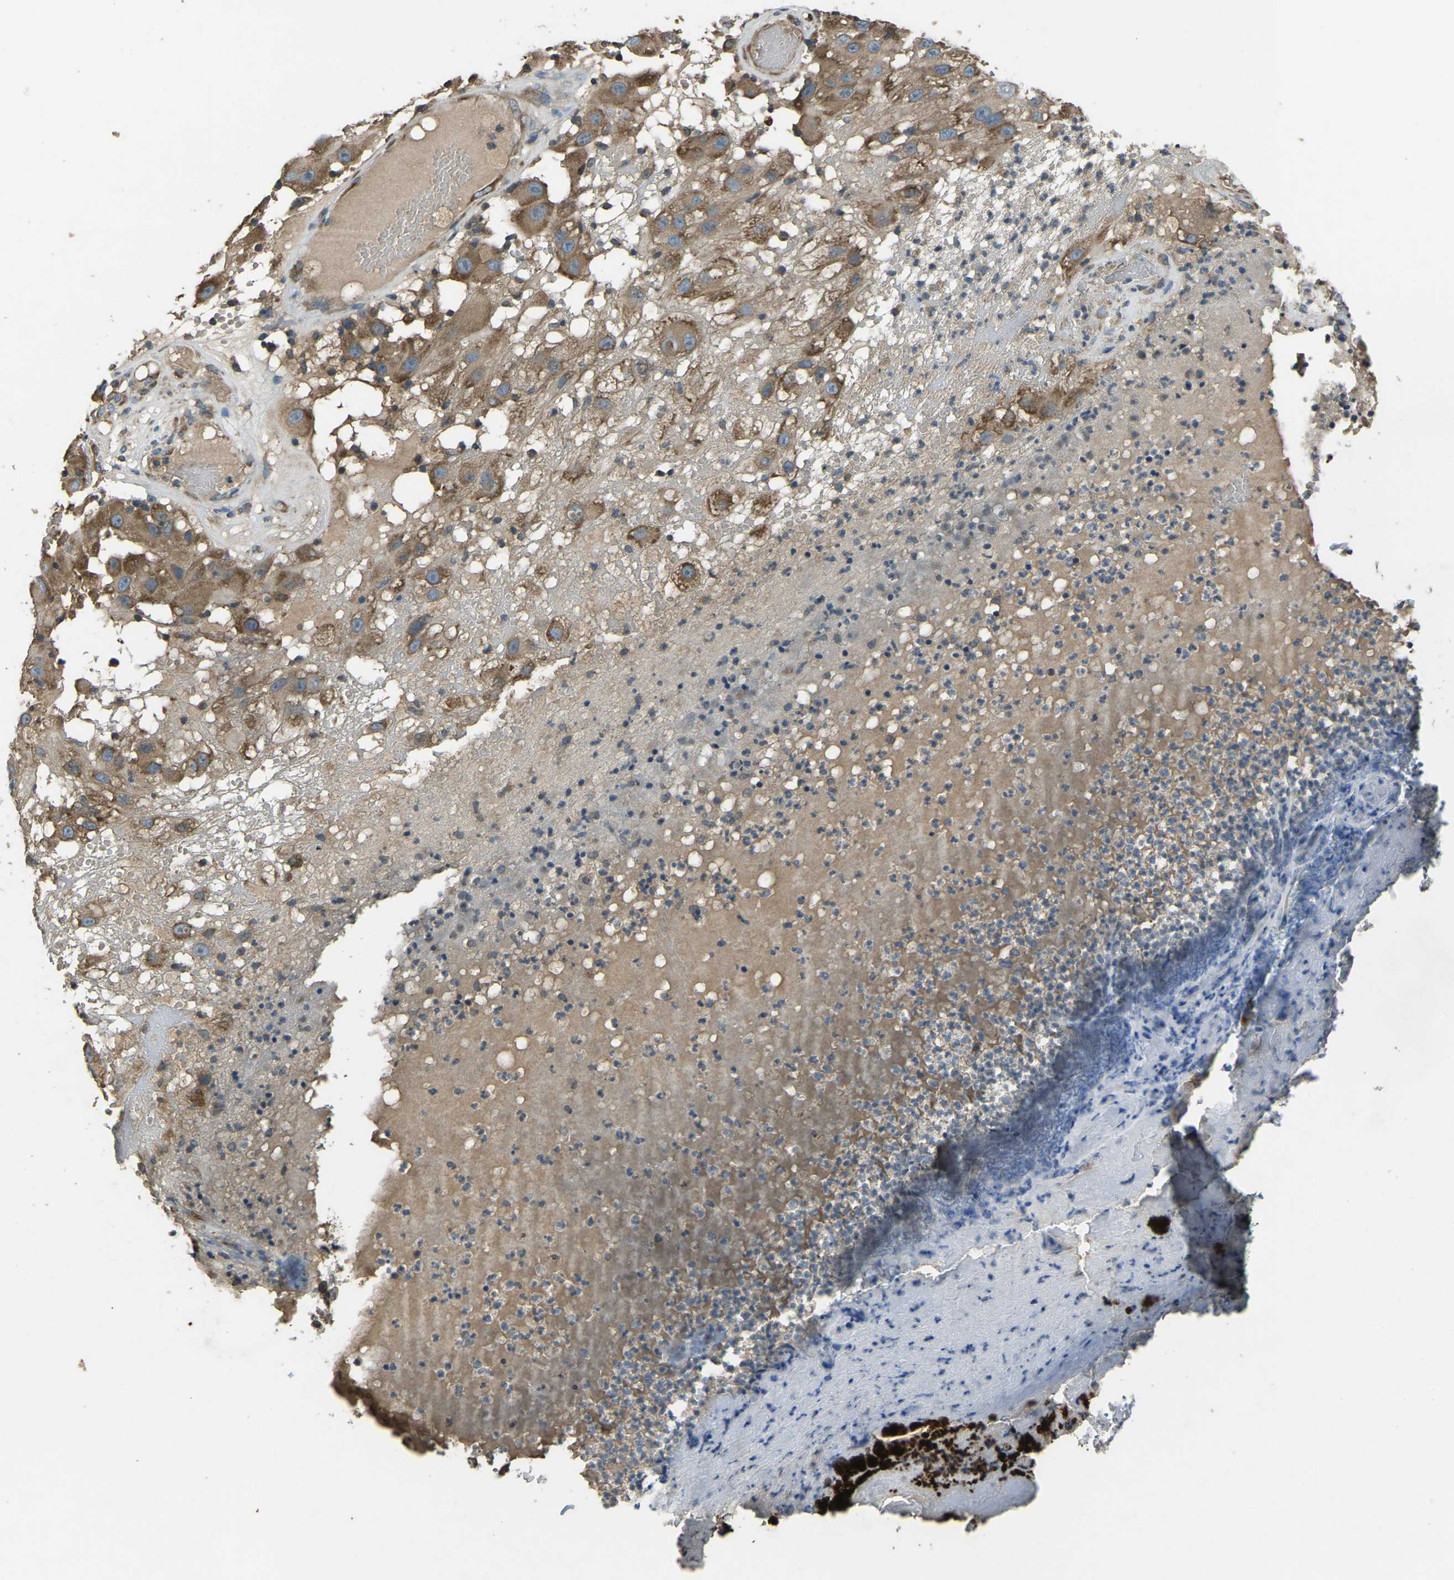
{"staining": {"intensity": "moderate", "quantity": ">75%", "location": "cytoplasmic/membranous"}, "tissue": "melanoma", "cell_type": "Tumor cells", "image_type": "cancer", "snomed": [{"axis": "morphology", "description": "Malignant melanoma, NOS"}, {"axis": "topography", "description": "Skin"}], "caption": "Malignant melanoma was stained to show a protein in brown. There is medium levels of moderate cytoplasmic/membranous expression in about >75% of tumor cells.", "gene": "AIMP1", "patient": {"sex": "female", "age": 81}}